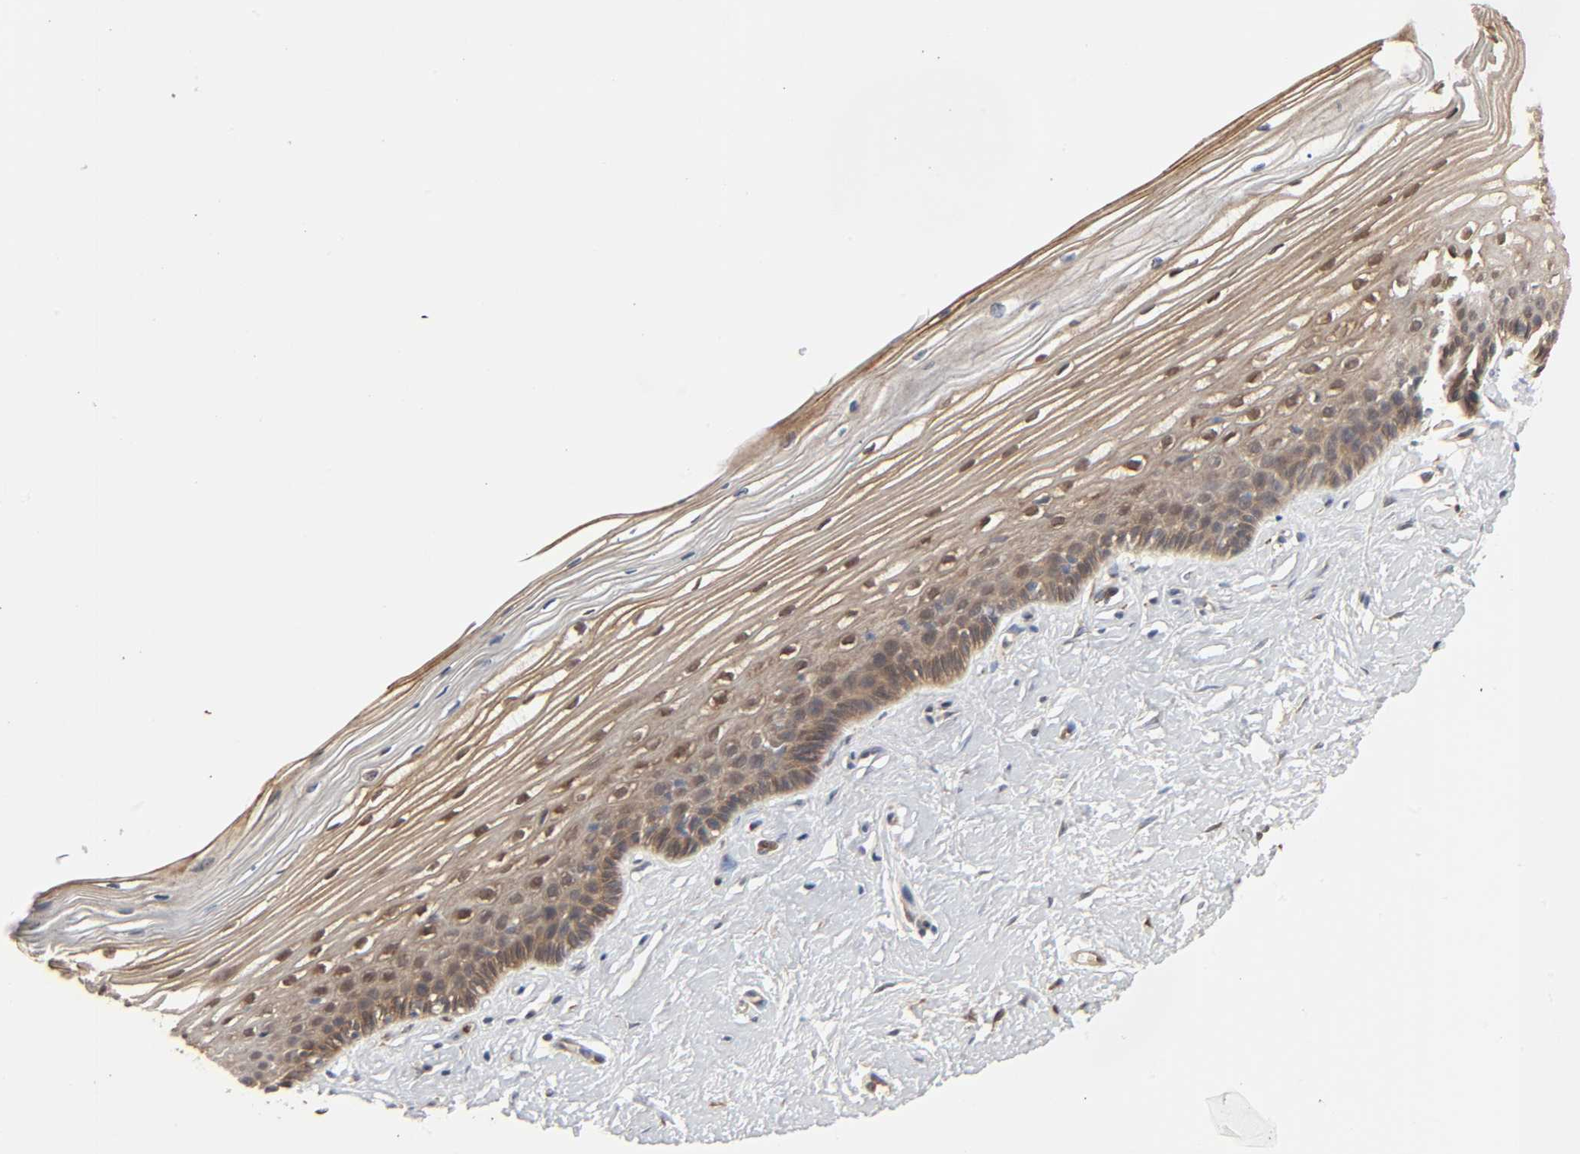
{"staining": {"intensity": "moderate", "quantity": ">75%", "location": "cytoplasmic/membranous"}, "tissue": "cervix", "cell_type": "Glandular cells", "image_type": "normal", "snomed": [{"axis": "morphology", "description": "Normal tissue, NOS"}, {"axis": "topography", "description": "Cervix"}], "caption": "Brown immunohistochemical staining in unremarkable cervix displays moderate cytoplasmic/membranous positivity in about >75% of glandular cells.", "gene": "NDRG2", "patient": {"sex": "female", "age": 40}}